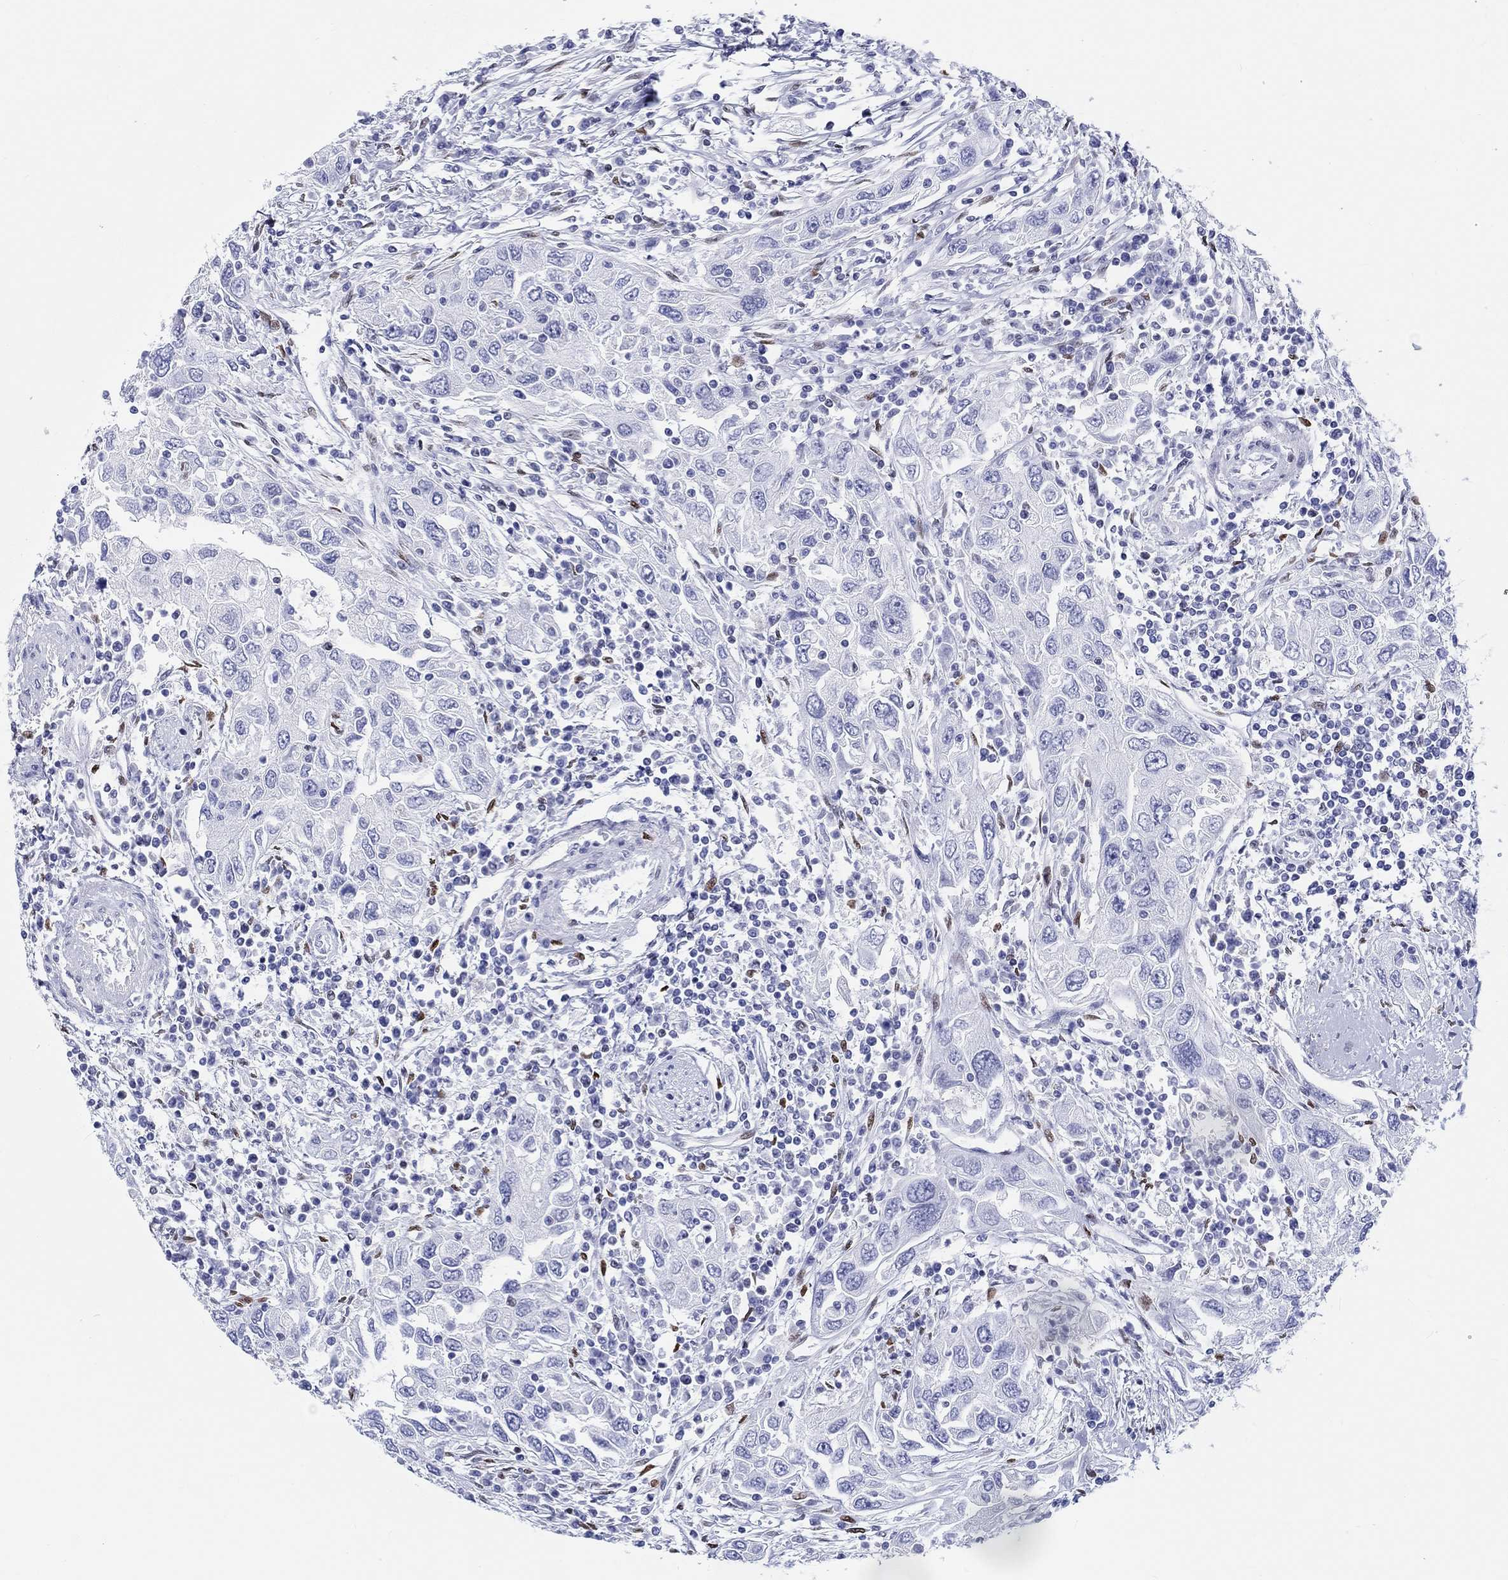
{"staining": {"intensity": "negative", "quantity": "none", "location": "none"}, "tissue": "urothelial cancer", "cell_type": "Tumor cells", "image_type": "cancer", "snomed": [{"axis": "morphology", "description": "Urothelial carcinoma, High grade"}, {"axis": "topography", "description": "Urinary bladder"}], "caption": "Tumor cells are negative for protein expression in human urothelial carcinoma (high-grade).", "gene": "H1-1", "patient": {"sex": "male", "age": 76}}